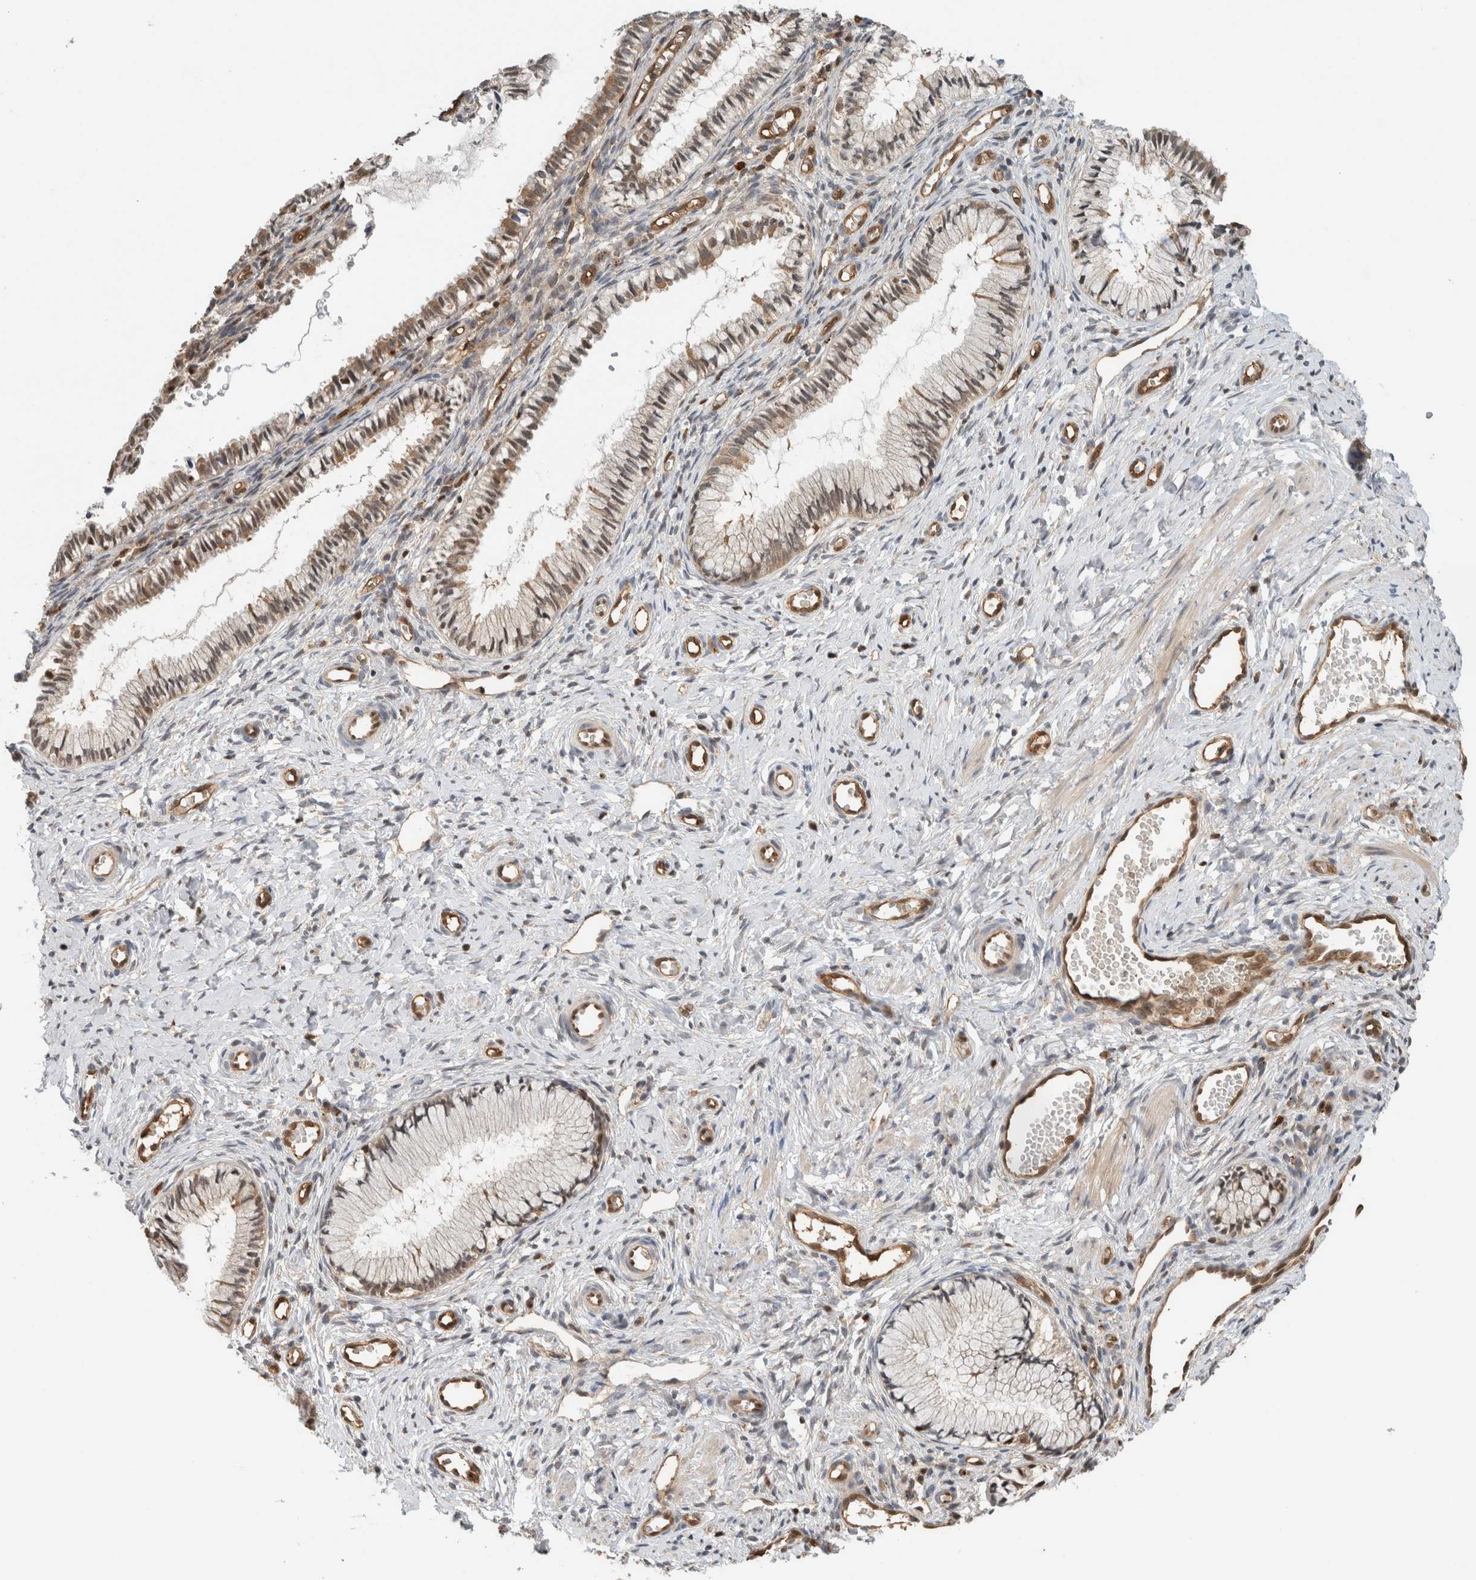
{"staining": {"intensity": "moderate", "quantity": "<25%", "location": "cytoplasmic/membranous"}, "tissue": "cervix", "cell_type": "Glandular cells", "image_type": "normal", "snomed": [{"axis": "morphology", "description": "Normal tissue, NOS"}, {"axis": "topography", "description": "Cervix"}], "caption": "Protein staining of unremarkable cervix reveals moderate cytoplasmic/membranous expression in about <25% of glandular cells. Using DAB (brown) and hematoxylin (blue) stains, captured at high magnification using brightfield microscopy.", "gene": "PFDN4", "patient": {"sex": "female", "age": 27}}